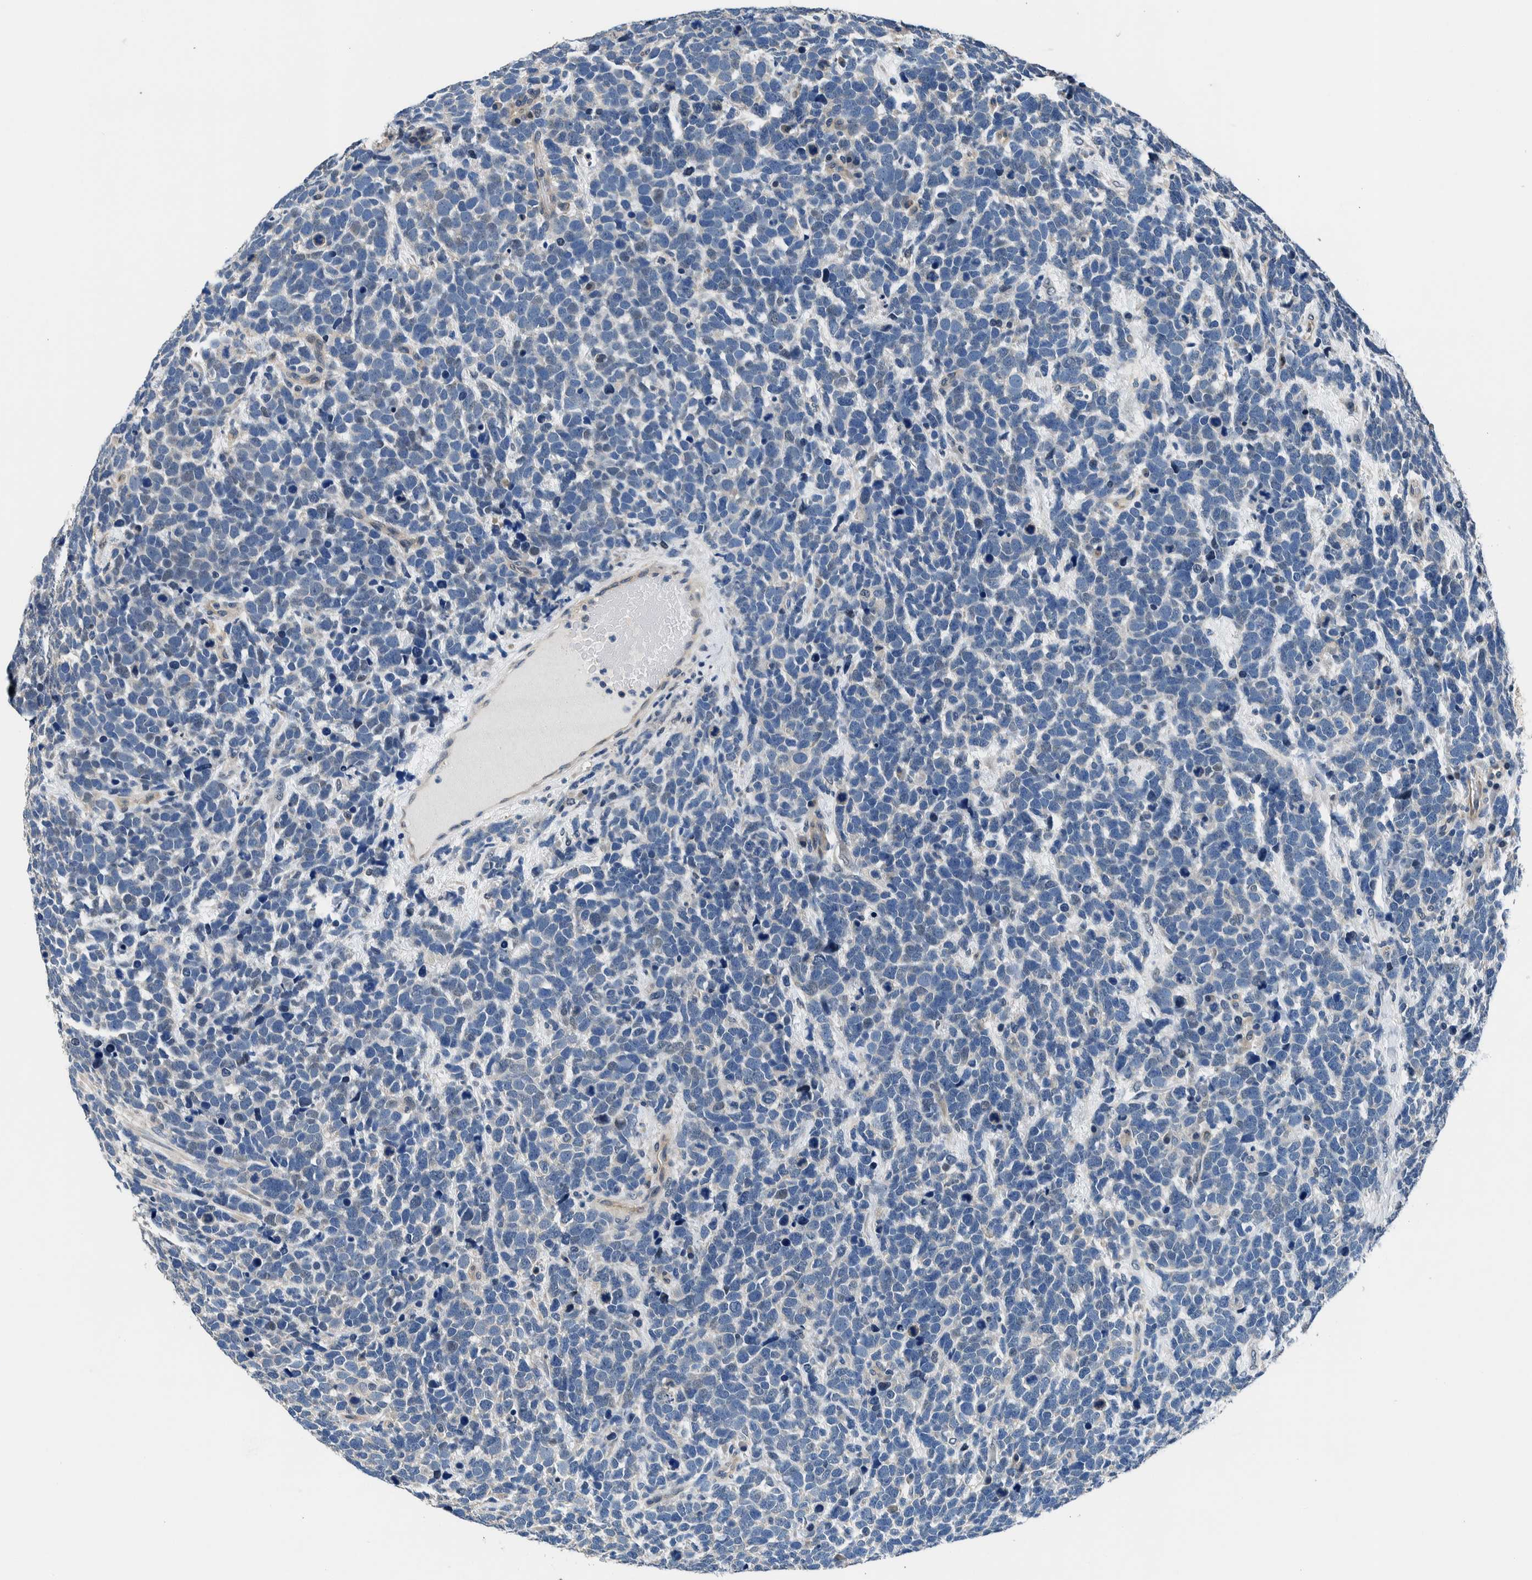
{"staining": {"intensity": "negative", "quantity": "none", "location": "none"}, "tissue": "urothelial cancer", "cell_type": "Tumor cells", "image_type": "cancer", "snomed": [{"axis": "morphology", "description": "Urothelial carcinoma, High grade"}, {"axis": "topography", "description": "Urinary bladder"}], "caption": "High magnification brightfield microscopy of urothelial cancer stained with DAB (3,3'-diaminobenzidine) (brown) and counterstained with hematoxylin (blue): tumor cells show no significant positivity.", "gene": "NIBAN2", "patient": {"sex": "female", "age": 82}}